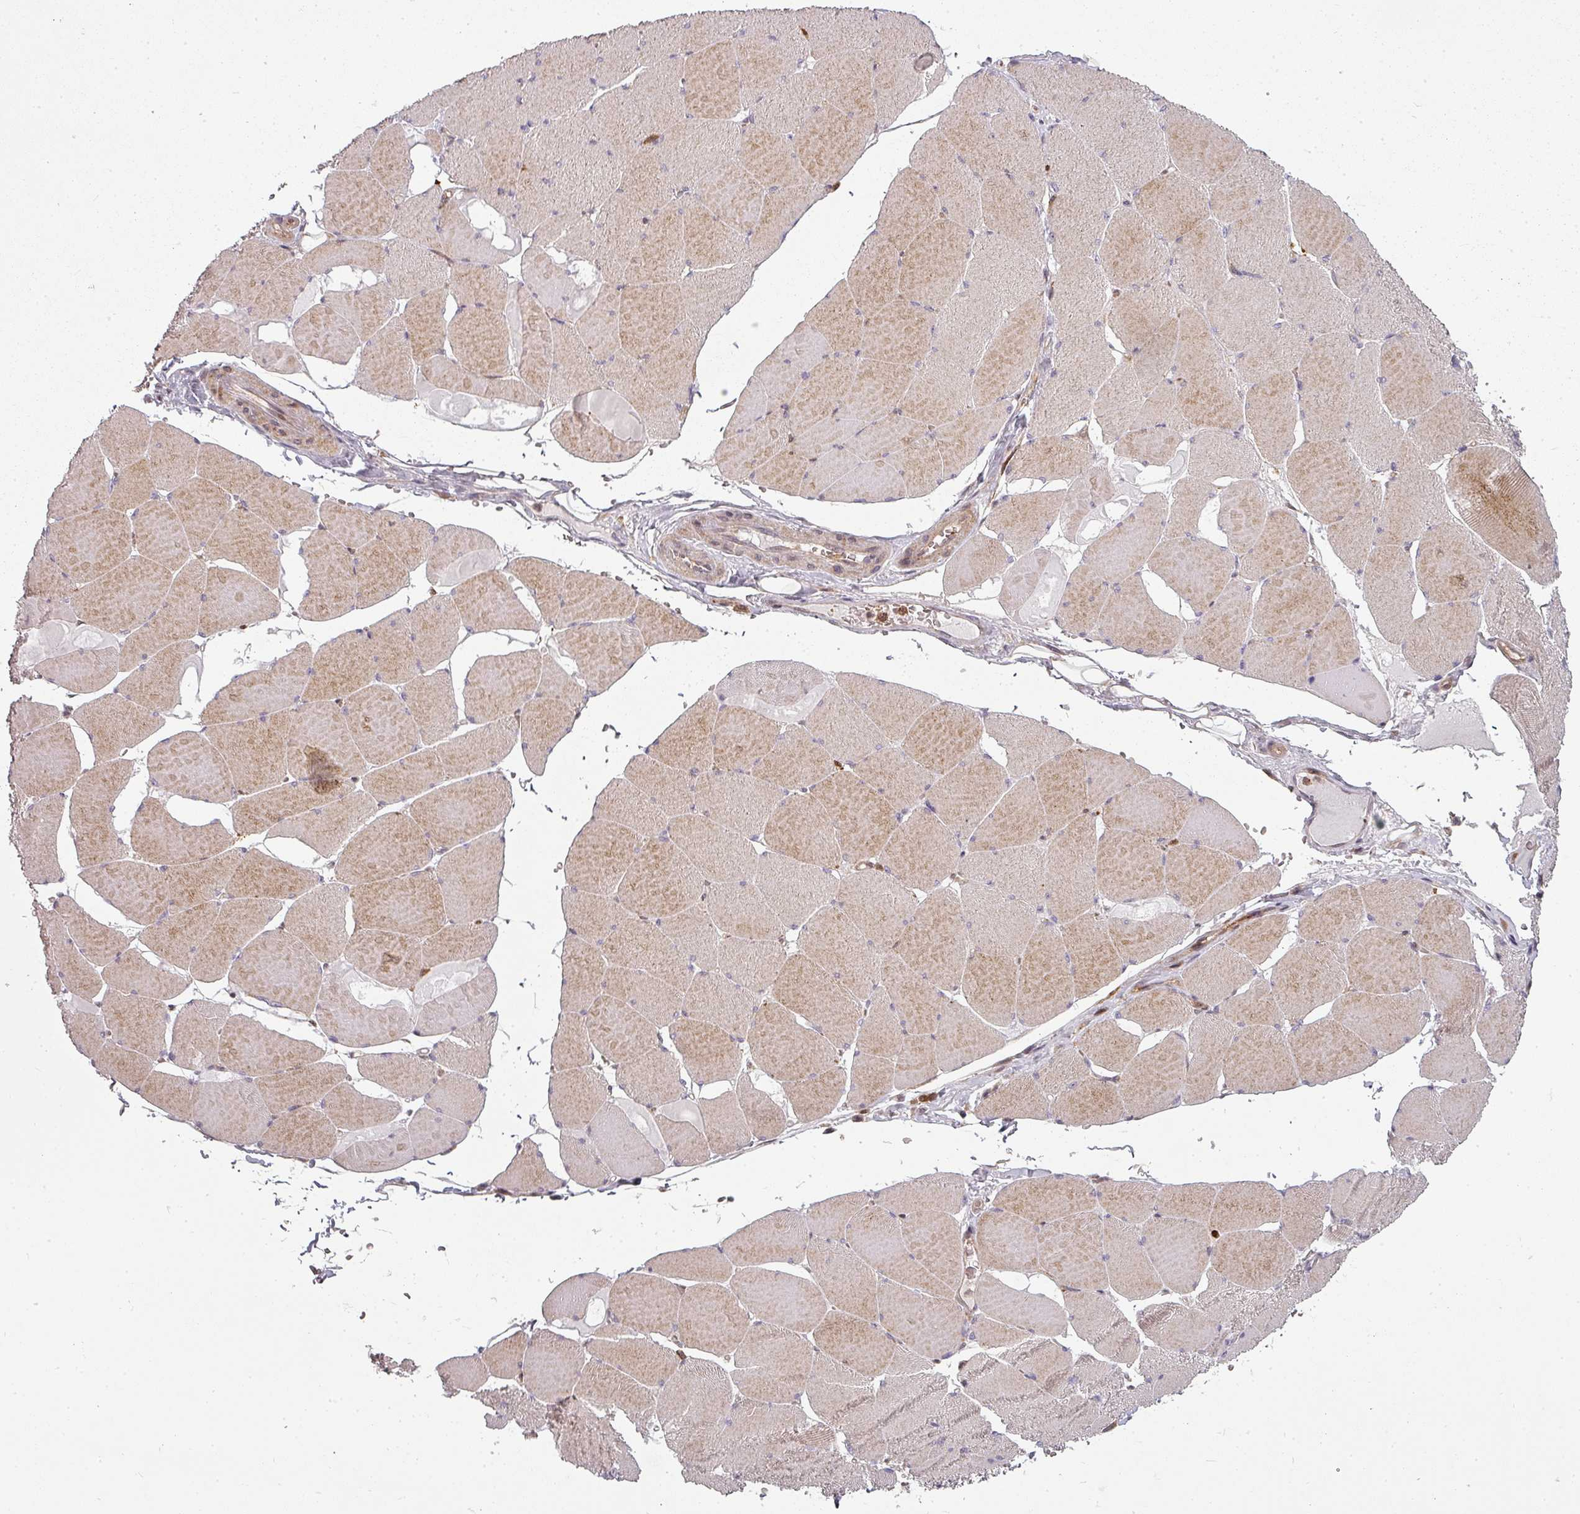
{"staining": {"intensity": "moderate", "quantity": "25%-75%", "location": "cytoplasmic/membranous"}, "tissue": "skeletal muscle", "cell_type": "Myocytes", "image_type": "normal", "snomed": [{"axis": "morphology", "description": "Normal tissue, NOS"}, {"axis": "topography", "description": "Skeletal muscle"}, {"axis": "topography", "description": "Head-Neck"}], "caption": "Protein expression analysis of unremarkable human skeletal muscle reveals moderate cytoplasmic/membranous expression in about 25%-75% of myocytes.", "gene": "CLIC1", "patient": {"sex": "male", "age": 66}}